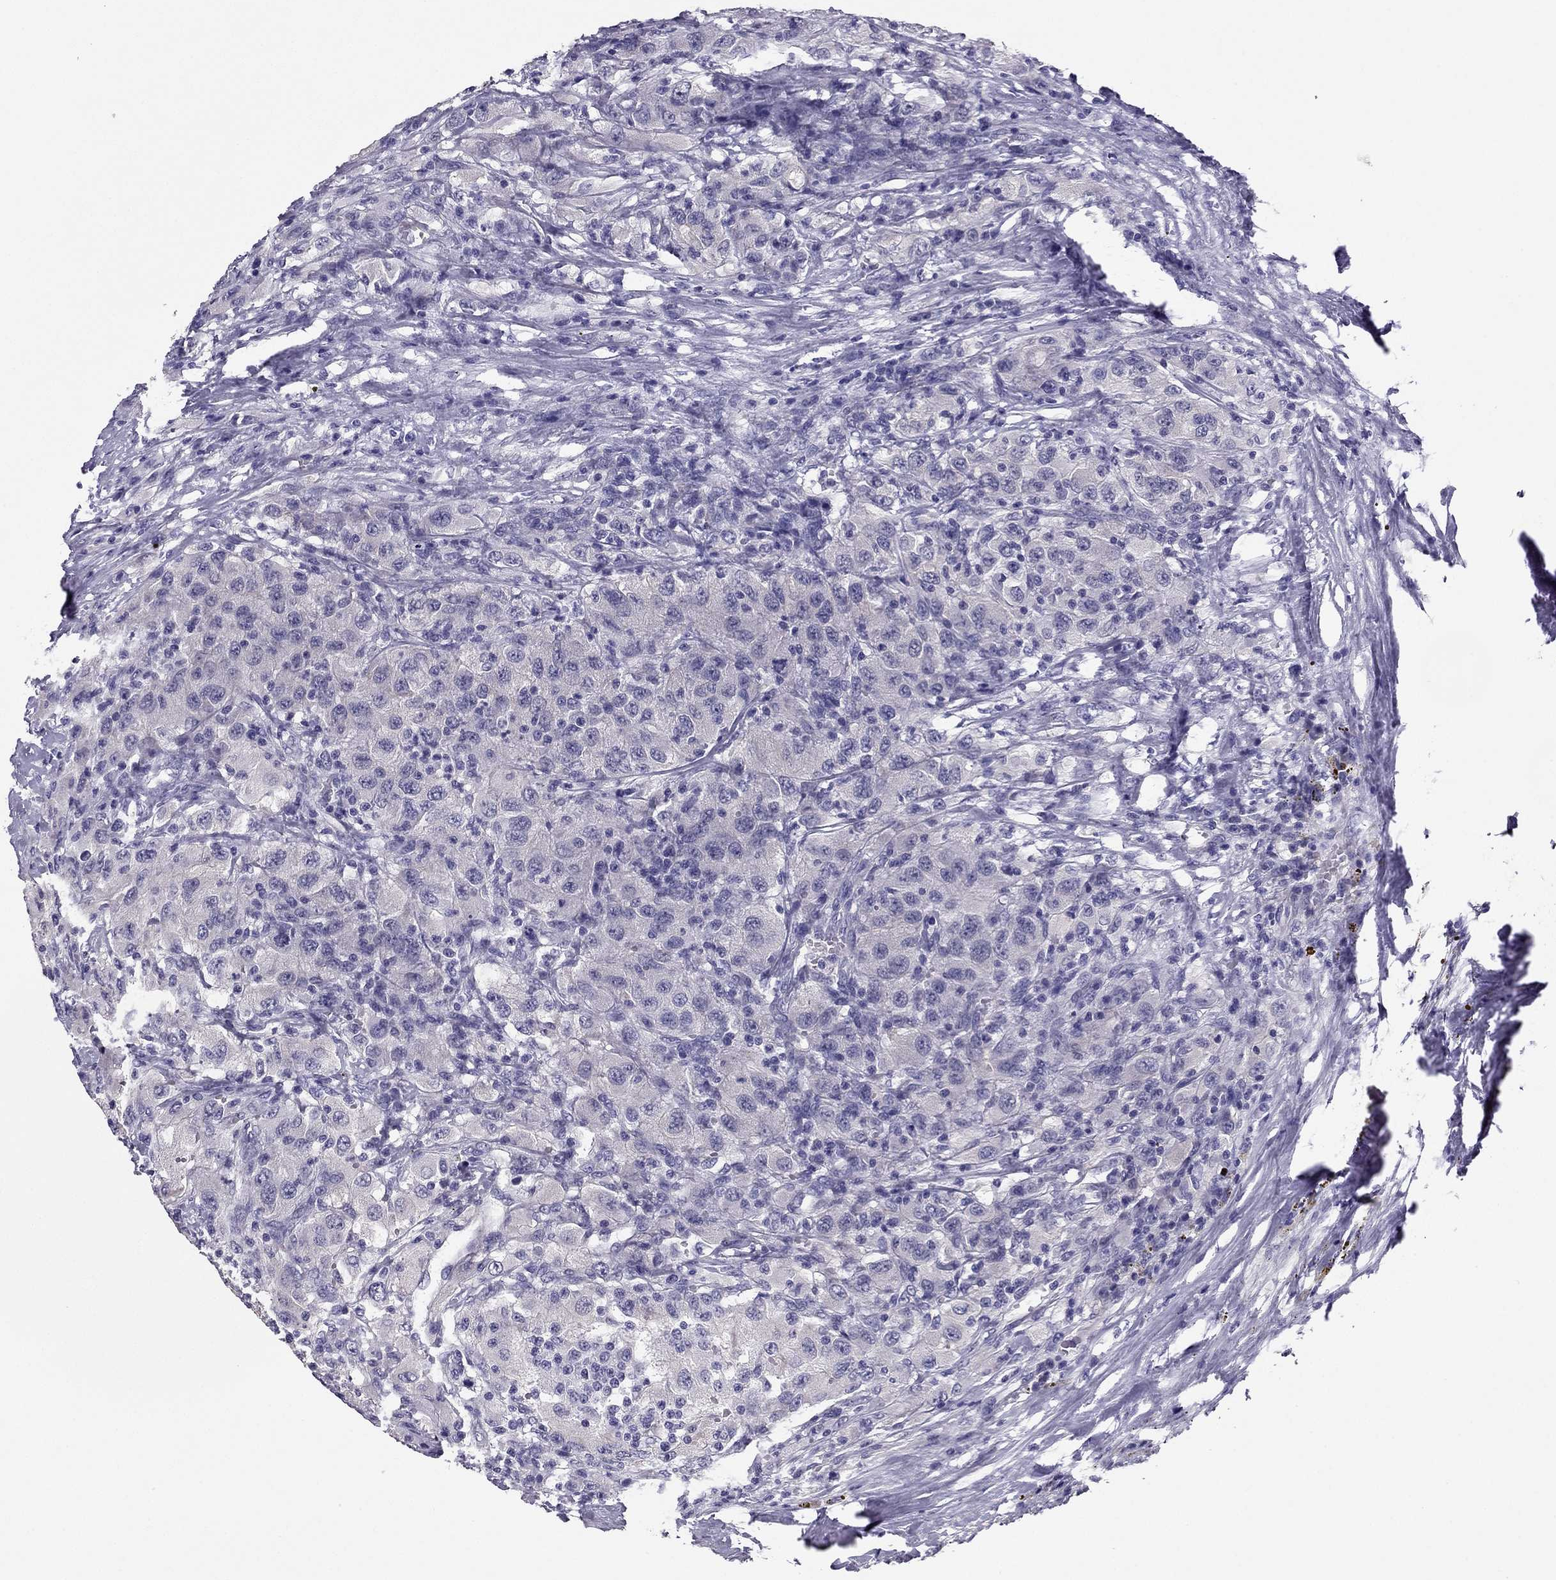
{"staining": {"intensity": "negative", "quantity": "none", "location": "none"}, "tissue": "renal cancer", "cell_type": "Tumor cells", "image_type": "cancer", "snomed": [{"axis": "morphology", "description": "Adenocarcinoma, NOS"}, {"axis": "topography", "description": "Kidney"}], "caption": "DAB immunohistochemical staining of human renal cancer reveals no significant staining in tumor cells.", "gene": "PDE6A", "patient": {"sex": "female", "age": 67}}